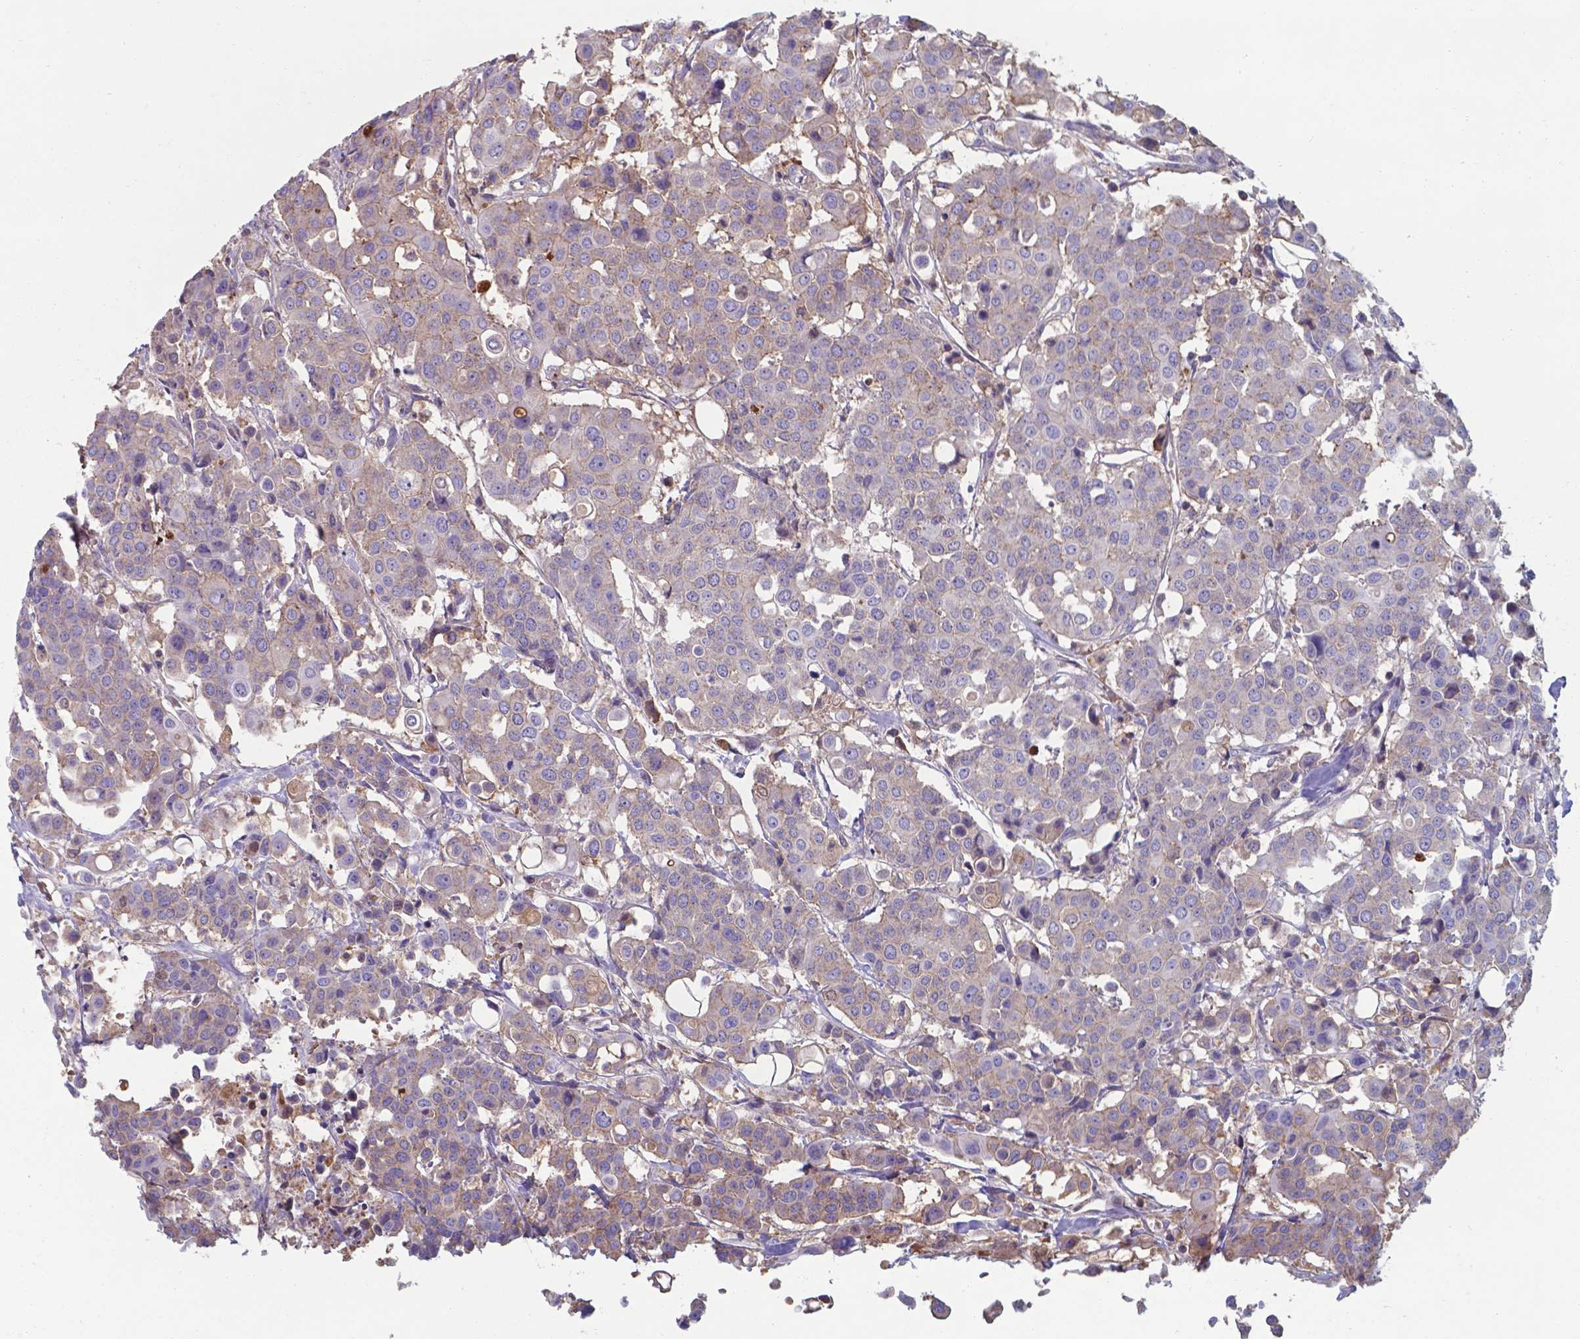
{"staining": {"intensity": "weak", "quantity": ">75%", "location": "cytoplasmic/membranous"}, "tissue": "carcinoid", "cell_type": "Tumor cells", "image_type": "cancer", "snomed": [{"axis": "morphology", "description": "Carcinoid, malignant, NOS"}, {"axis": "topography", "description": "Colon"}], "caption": "An immunohistochemistry (IHC) photomicrograph of neoplastic tissue is shown. Protein staining in brown labels weak cytoplasmic/membranous positivity in carcinoid within tumor cells. The protein of interest is stained brown, and the nuclei are stained in blue (DAB IHC with brightfield microscopy, high magnification).", "gene": "SERPINA1", "patient": {"sex": "male", "age": 81}}